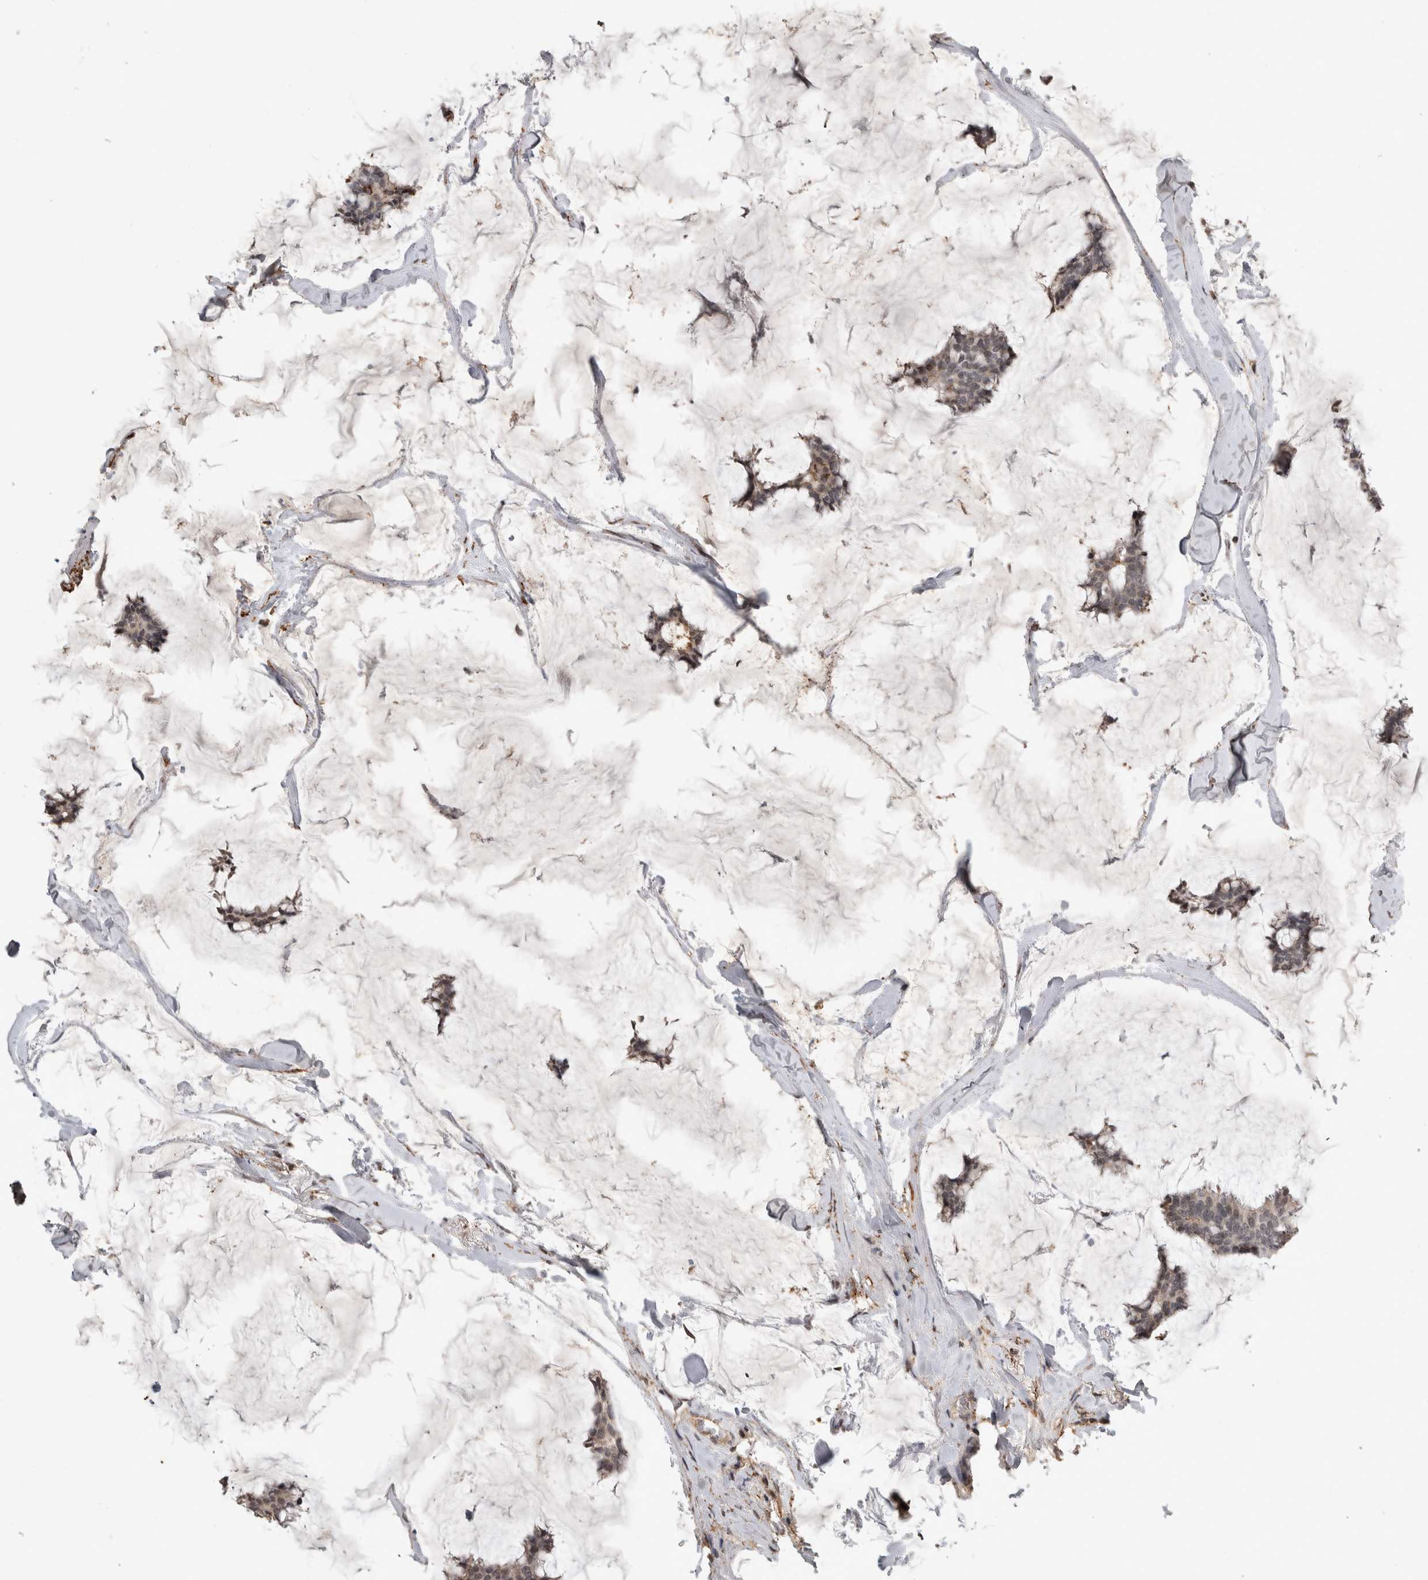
{"staining": {"intensity": "negative", "quantity": "none", "location": "none"}, "tissue": "breast cancer", "cell_type": "Tumor cells", "image_type": "cancer", "snomed": [{"axis": "morphology", "description": "Duct carcinoma"}, {"axis": "topography", "description": "Breast"}], "caption": "There is no significant expression in tumor cells of breast intraductal carcinoma.", "gene": "HRK", "patient": {"sex": "female", "age": 93}}